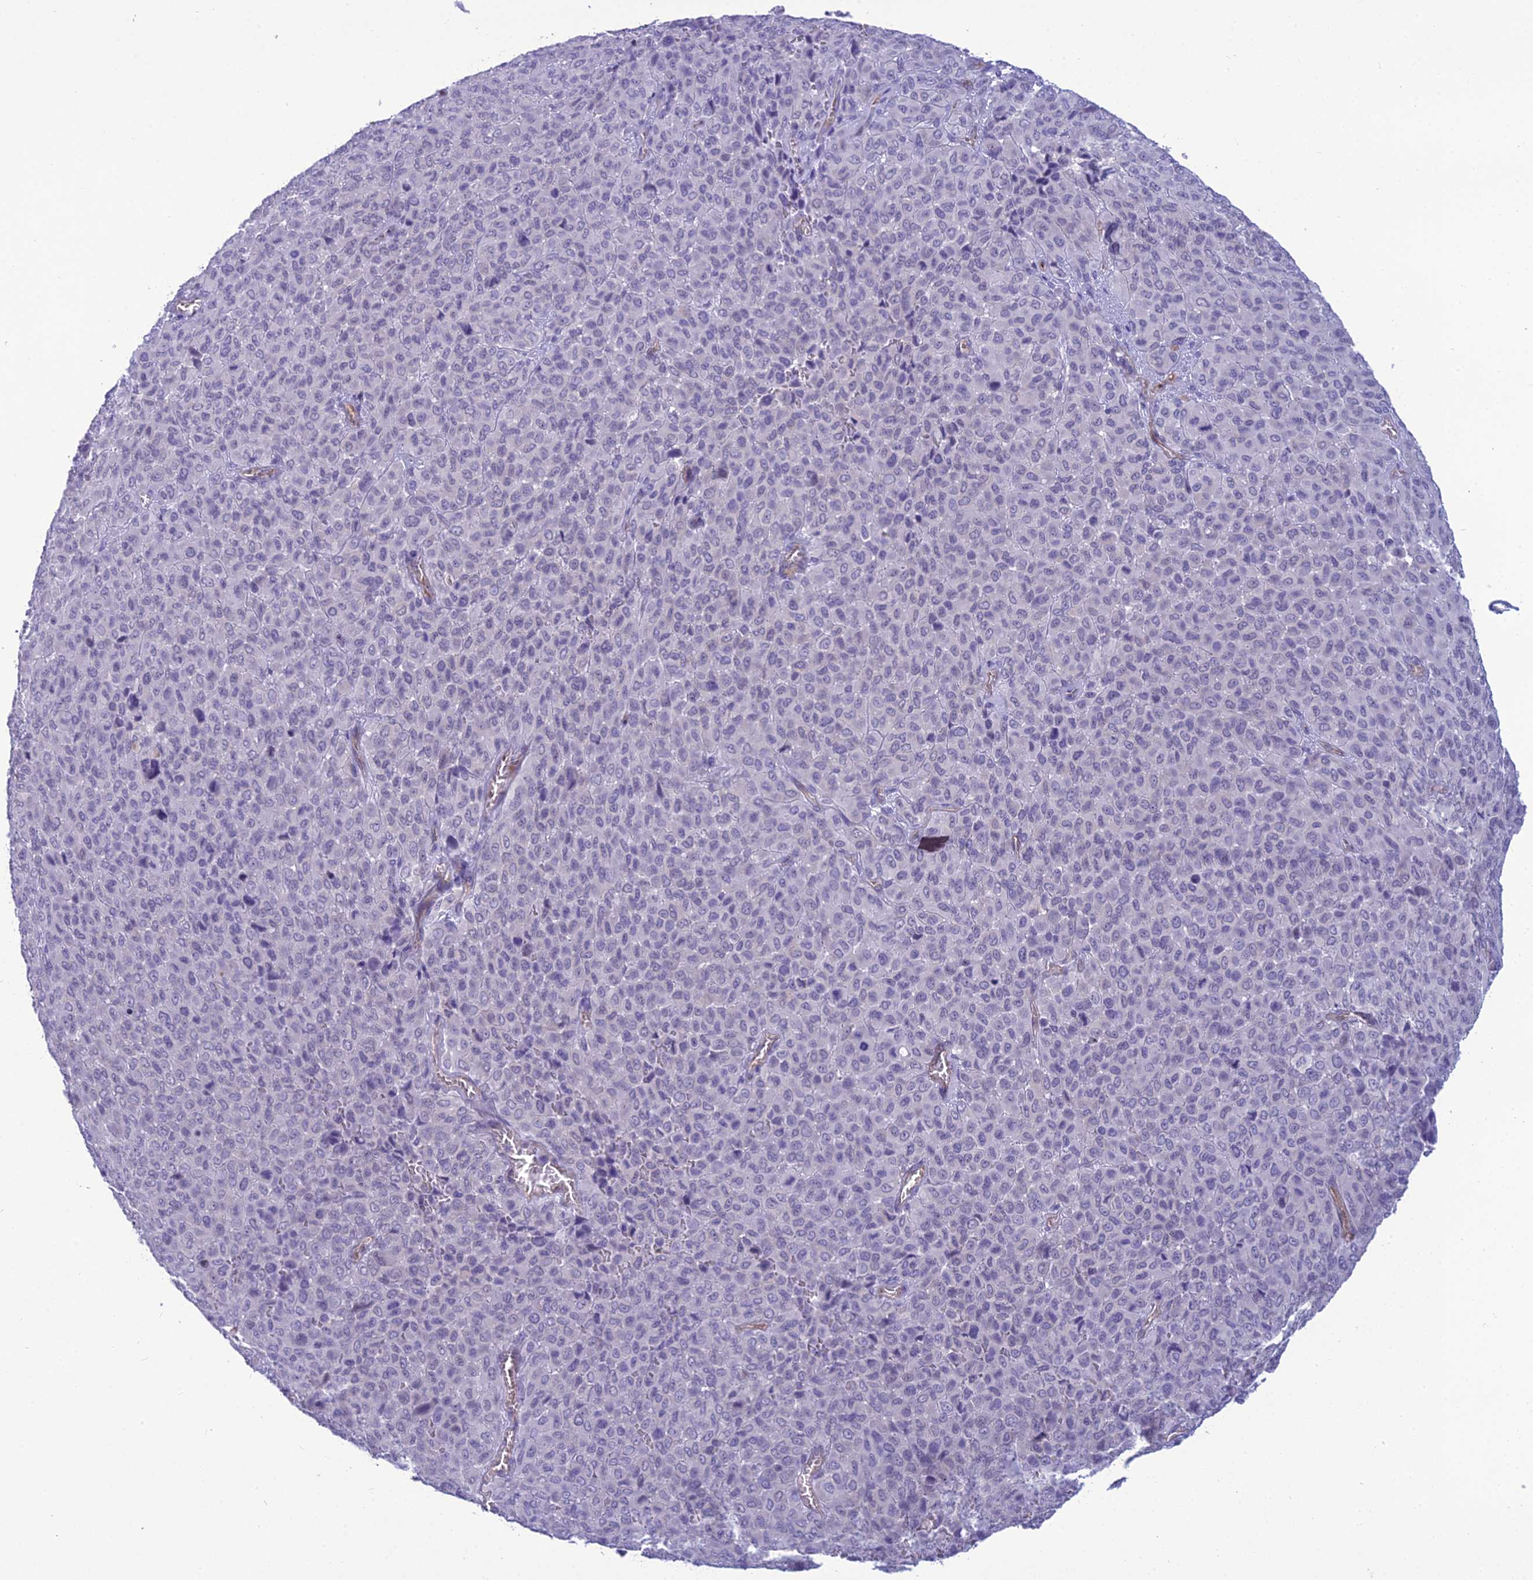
{"staining": {"intensity": "negative", "quantity": "none", "location": "none"}, "tissue": "melanoma", "cell_type": "Tumor cells", "image_type": "cancer", "snomed": [{"axis": "morphology", "description": "Malignant melanoma, Metastatic site"}, {"axis": "topography", "description": "Skin"}], "caption": "A high-resolution photomicrograph shows IHC staining of malignant melanoma (metastatic site), which demonstrates no significant expression in tumor cells. (Brightfield microscopy of DAB immunohistochemistry (IHC) at high magnification).", "gene": "BBS7", "patient": {"sex": "female", "age": 81}}